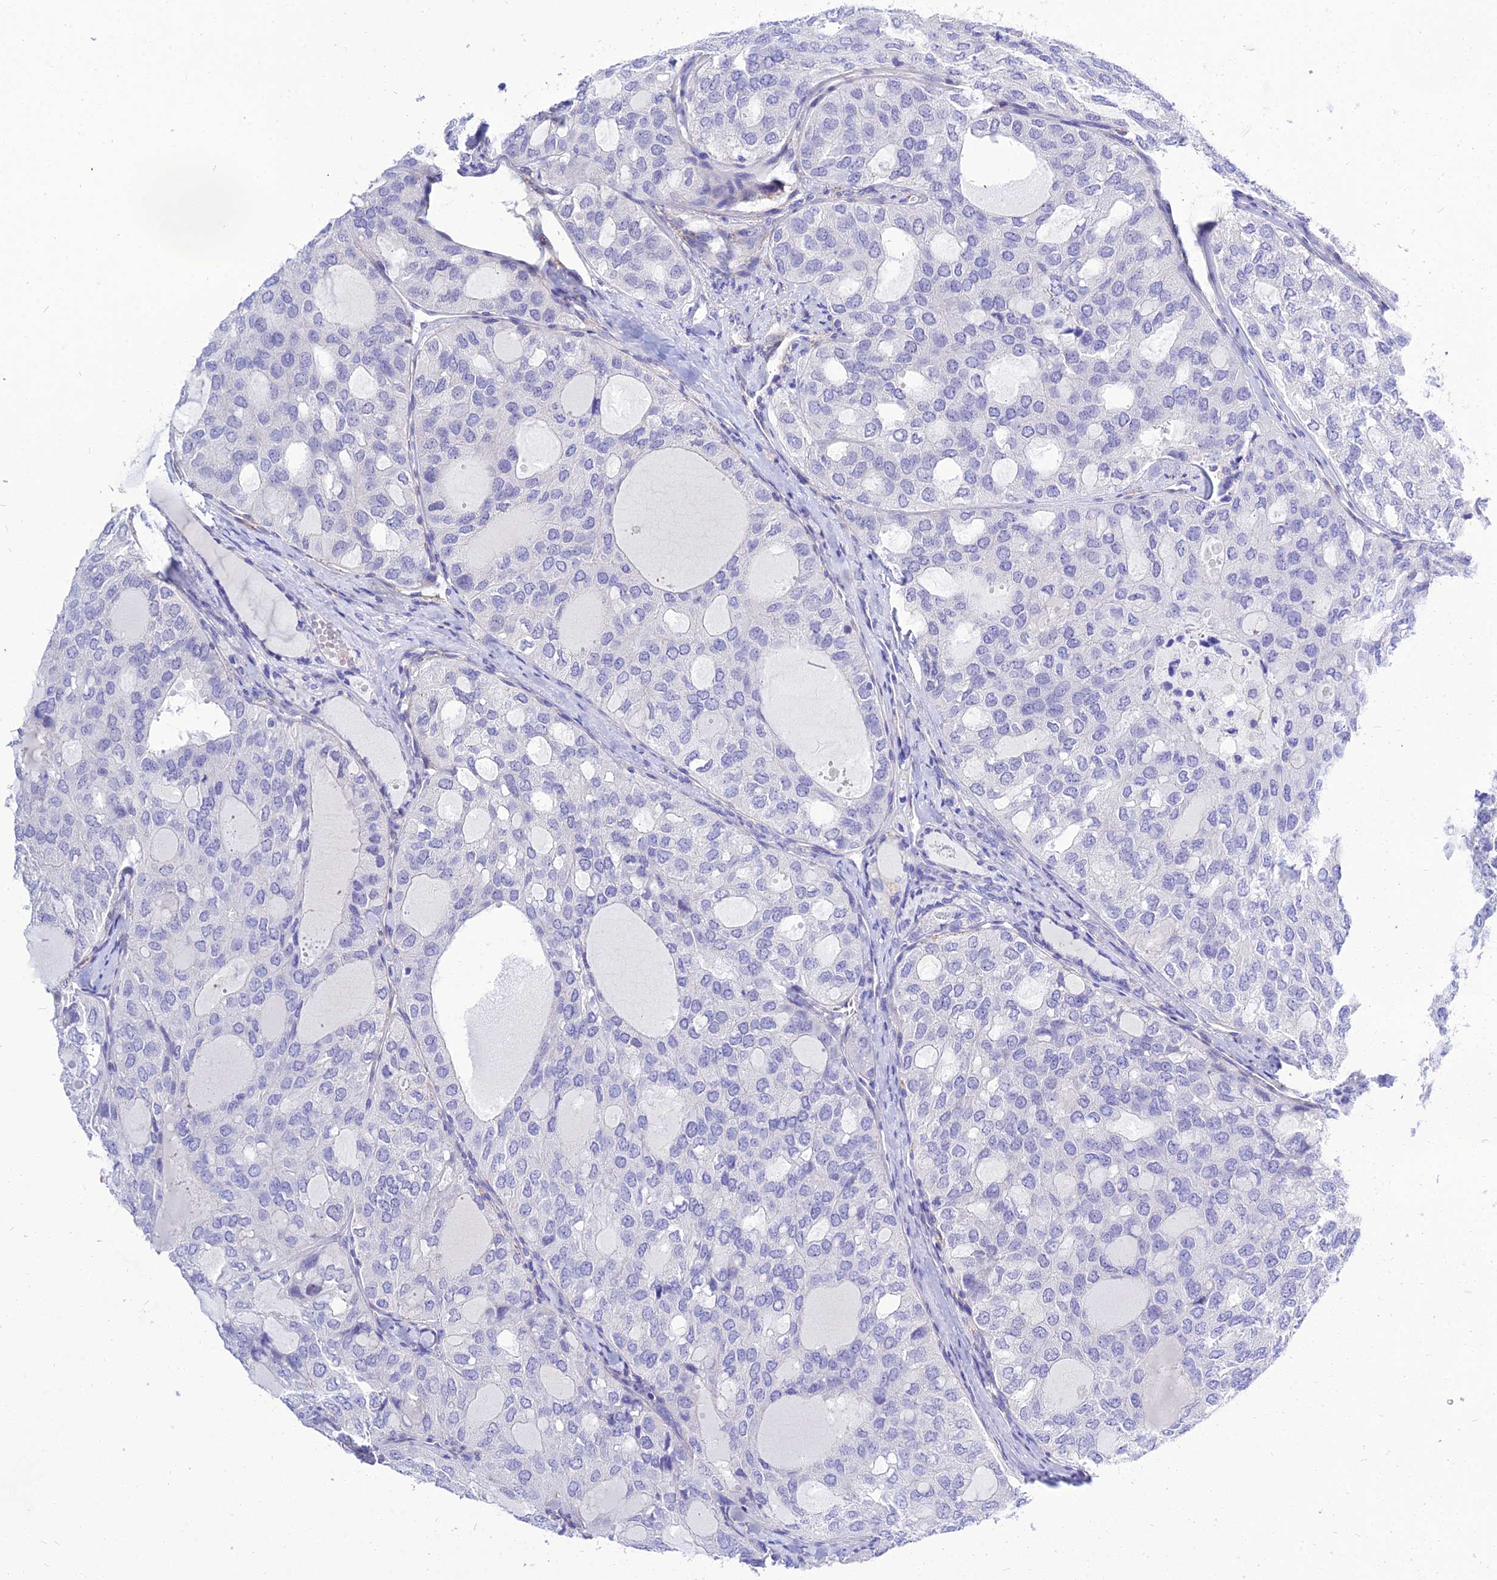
{"staining": {"intensity": "negative", "quantity": "none", "location": "none"}, "tissue": "thyroid cancer", "cell_type": "Tumor cells", "image_type": "cancer", "snomed": [{"axis": "morphology", "description": "Follicular adenoma carcinoma, NOS"}, {"axis": "topography", "description": "Thyroid gland"}], "caption": "Immunohistochemical staining of thyroid cancer (follicular adenoma carcinoma) reveals no significant expression in tumor cells.", "gene": "DEFB107A", "patient": {"sex": "male", "age": 75}}